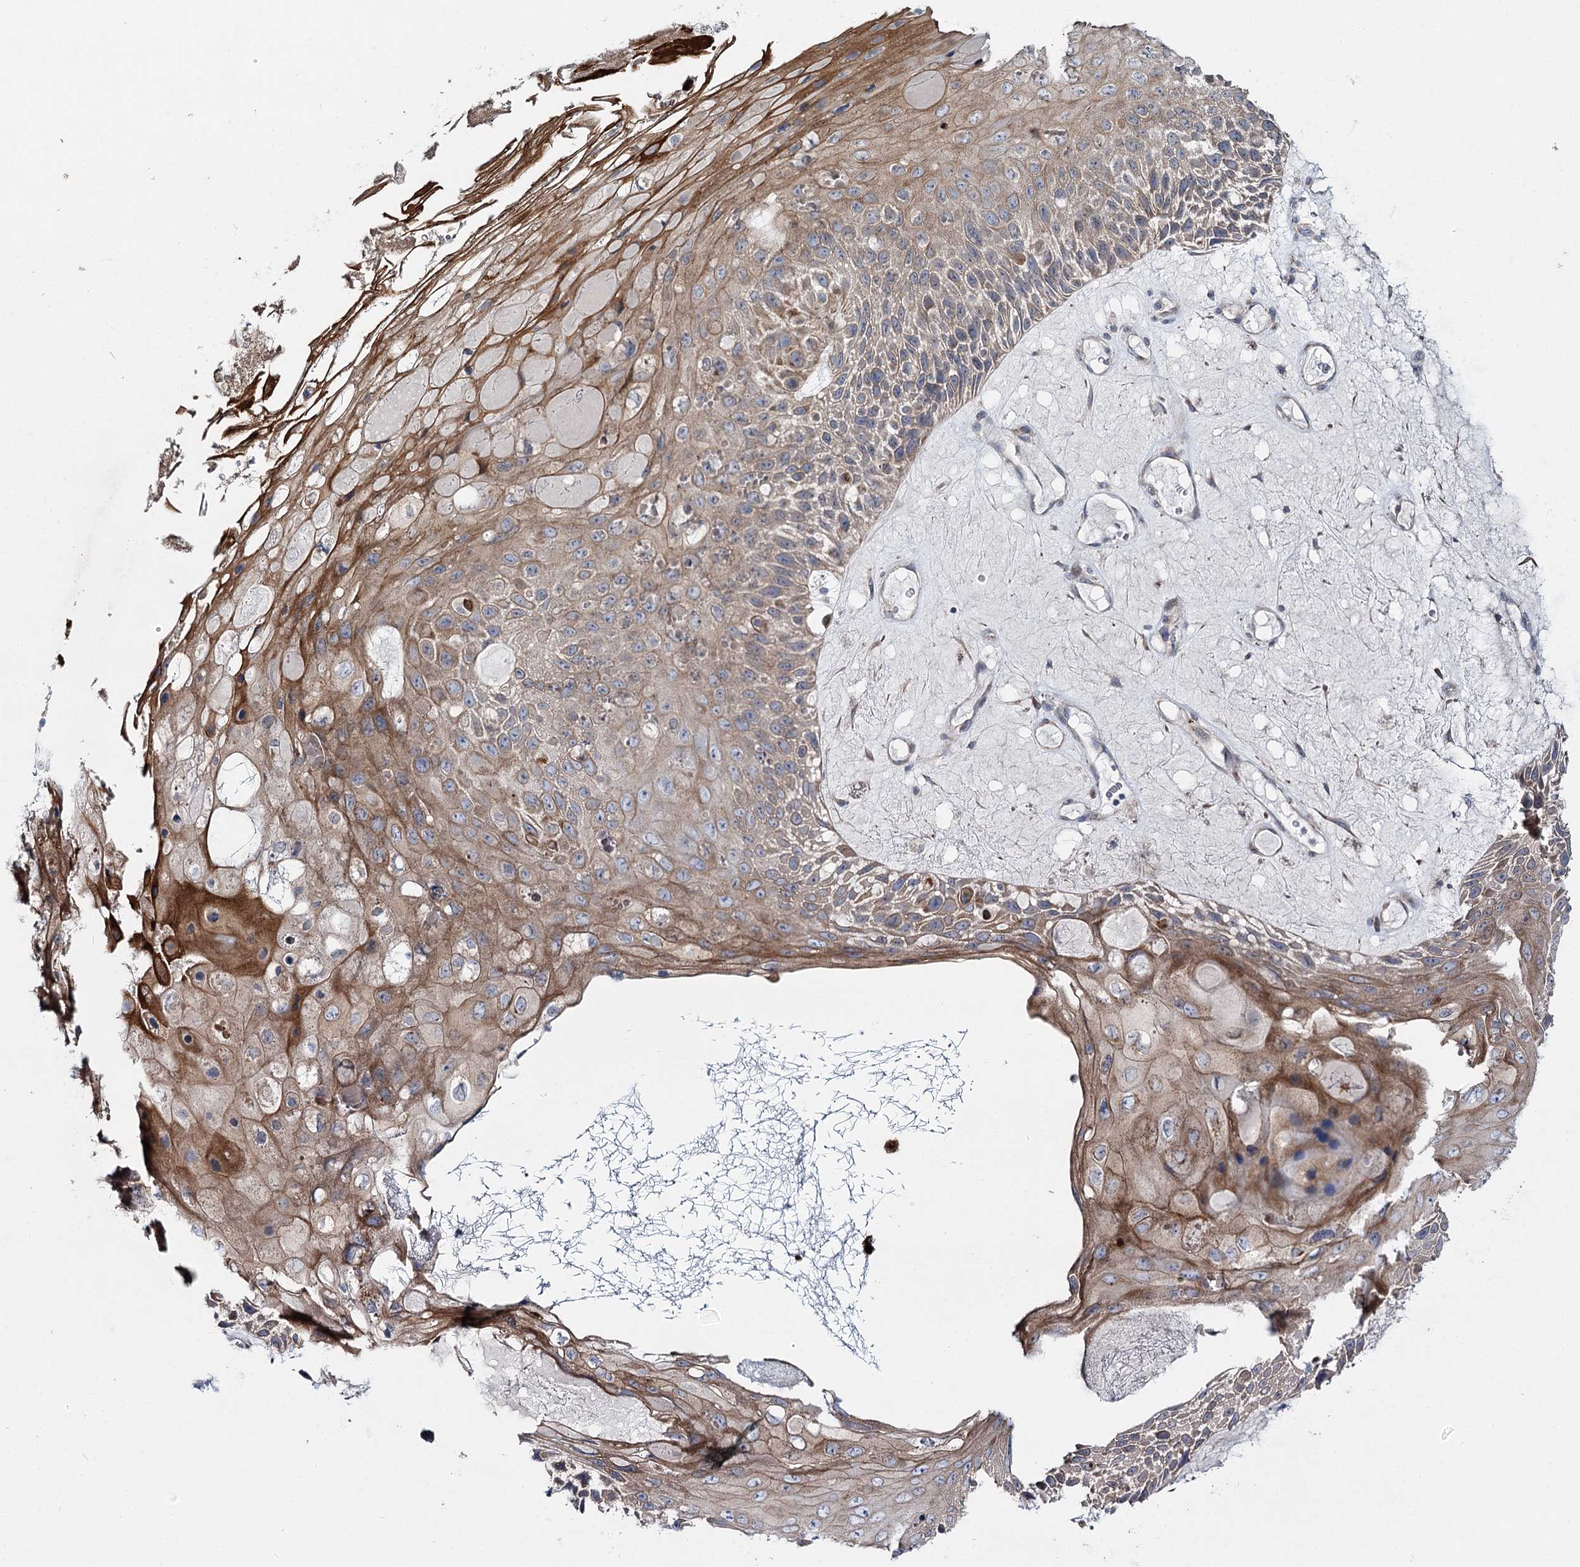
{"staining": {"intensity": "moderate", "quantity": ">75%", "location": "cytoplasmic/membranous"}, "tissue": "skin cancer", "cell_type": "Tumor cells", "image_type": "cancer", "snomed": [{"axis": "morphology", "description": "Squamous cell carcinoma, NOS"}, {"axis": "topography", "description": "Skin"}], "caption": "An immunohistochemistry image of neoplastic tissue is shown. Protein staining in brown highlights moderate cytoplasmic/membranous positivity in skin squamous cell carcinoma within tumor cells. (DAB IHC with brightfield microscopy, high magnification).", "gene": "SH3BP5L", "patient": {"sex": "female", "age": 88}}